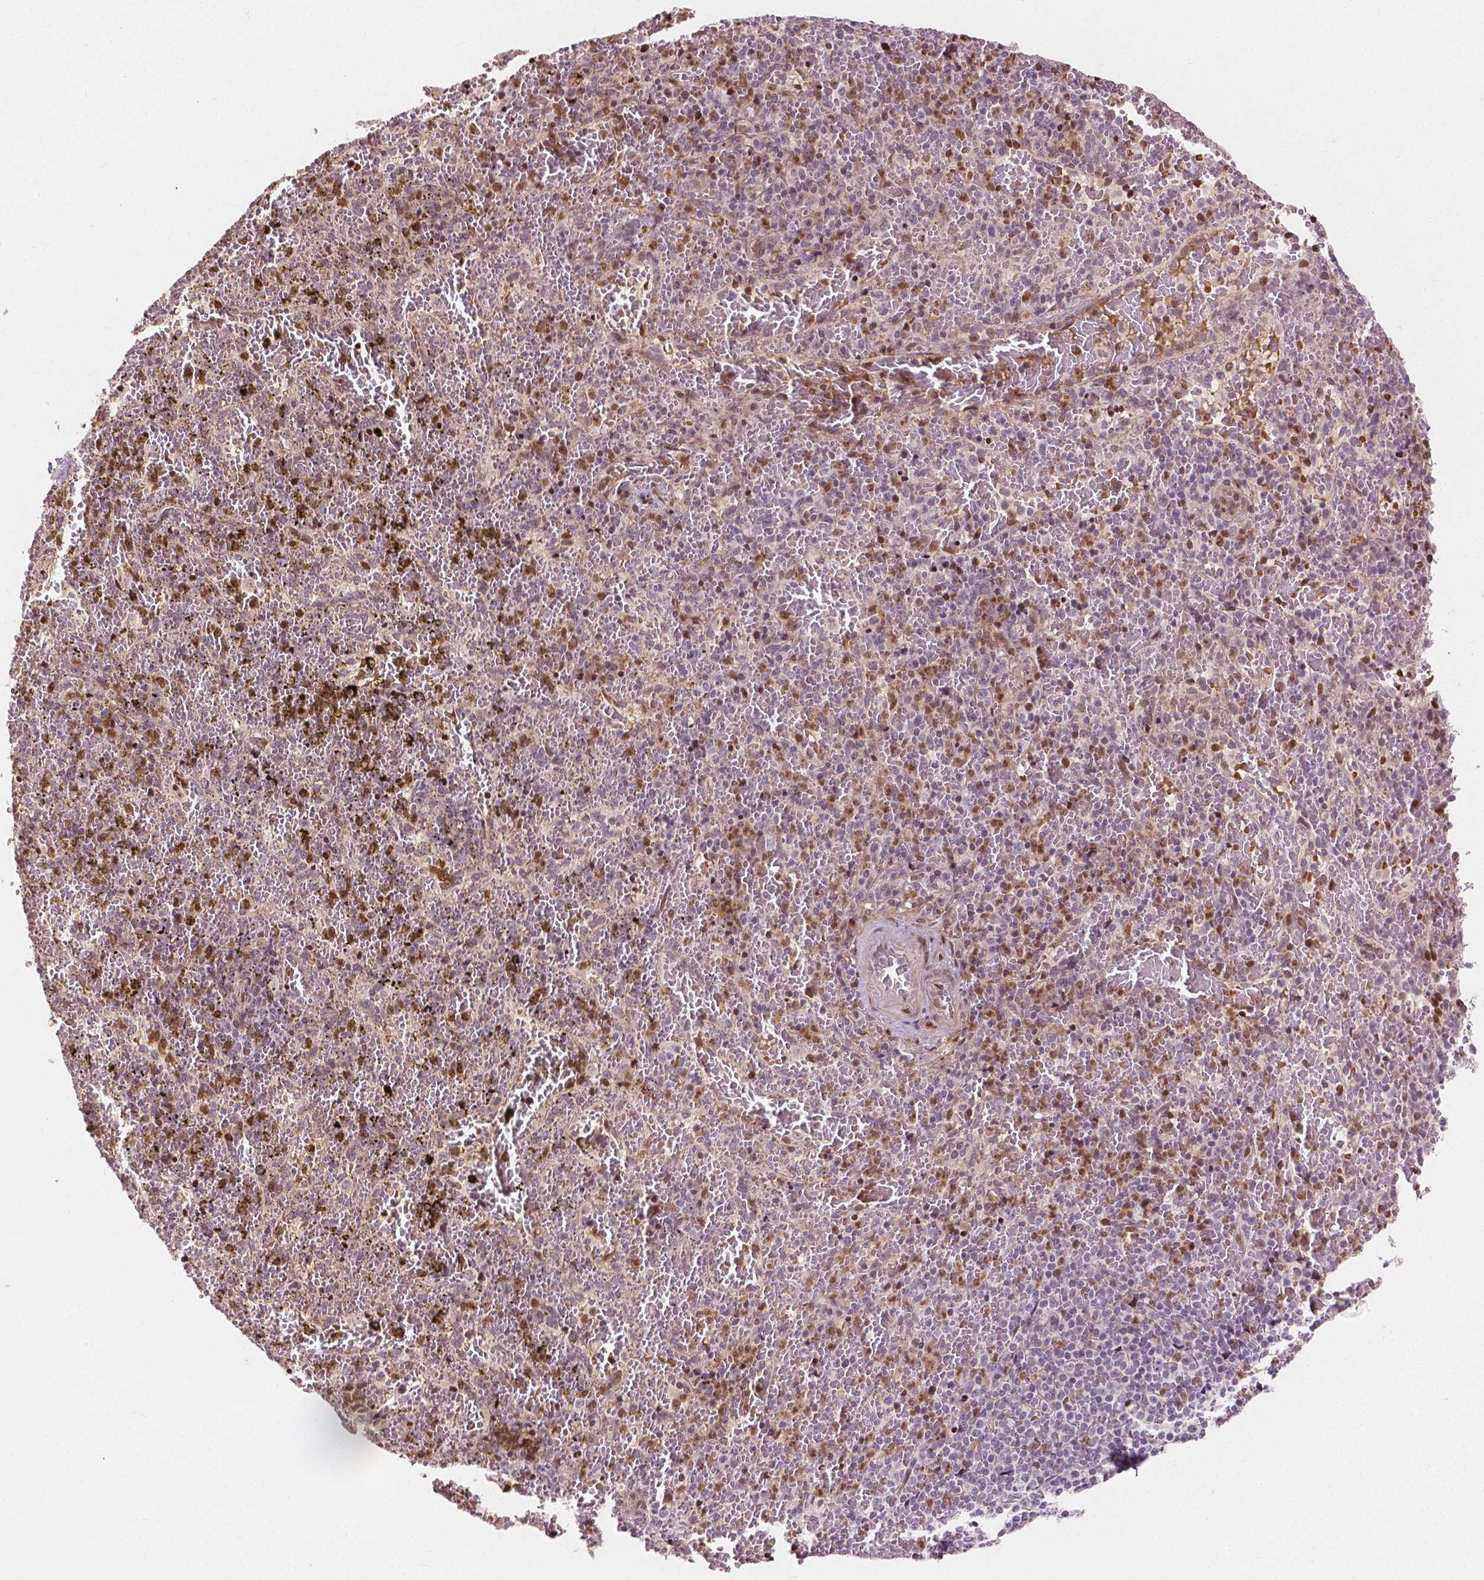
{"staining": {"intensity": "moderate", "quantity": "25%-75%", "location": "nuclear"}, "tissue": "spleen", "cell_type": "Cells in red pulp", "image_type": "normal", "snomed": [{"axis": "morphology", "description": "Normal tissue, NOS"}, {"axis": "topography", "description": "Spleen"}], "caption": "Cells in red pulp show medium levels of moderate nuclear staining in about 25%-75% of cells in normal human spleen. (Brightfield microscopy of DAB IHC at high magnification).", "gene": "PTPN18", "patient": {"sex": "female", "age": 50}}